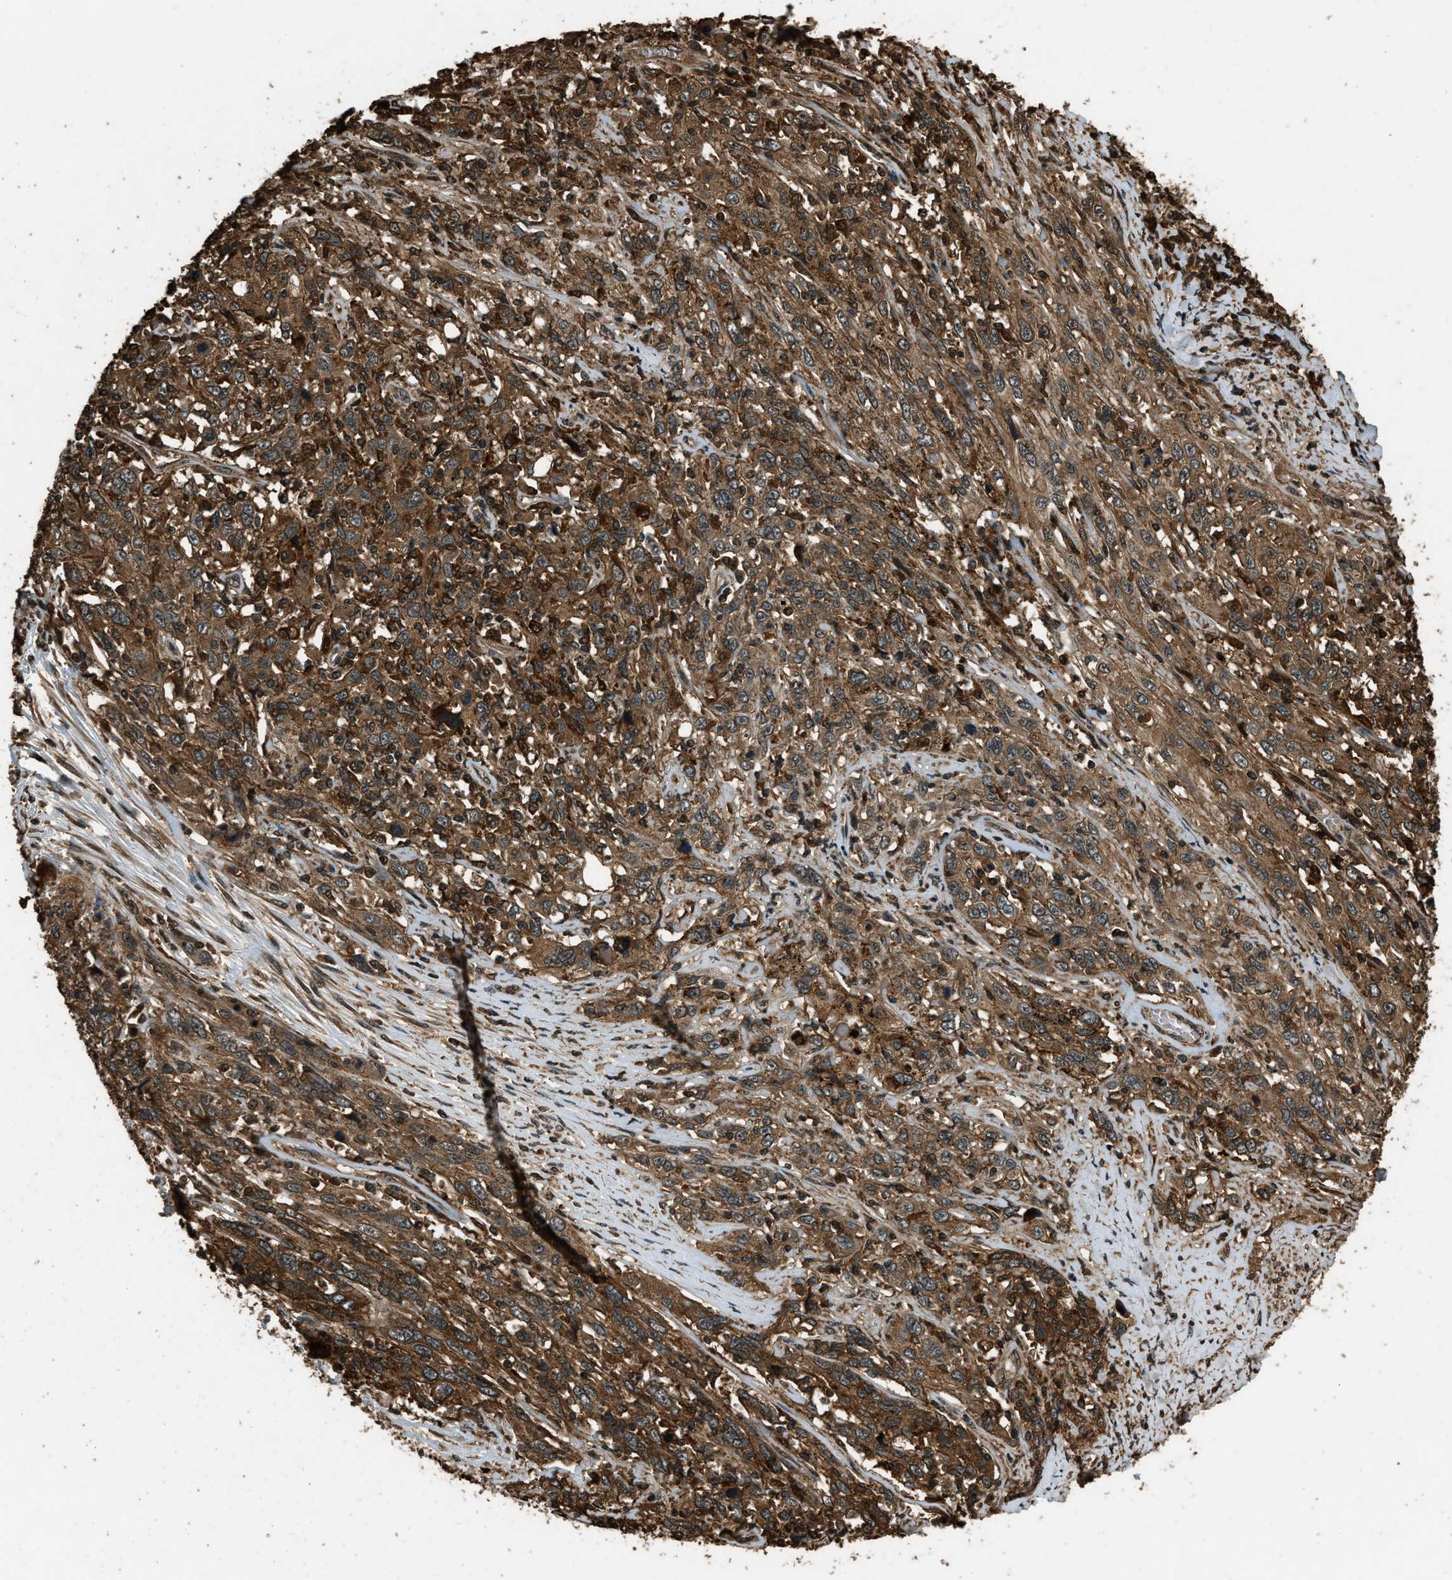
{"staining": {"intensity": "moderate", "quantity": ">75%", "location": "cytoplasmic/membranous"}, "tissue": "cervical cancer", "cell_type": "Tumor cells", "image_type": "cancer", "snomed": [{"axis": "morphology", "description": "Squamous cell carcinoma, NOS"}, {"axis": "topography", "description": "Cervix"}], "caption": "High-magnification brightfield microscopy of cervical cancer (squamous cell carcinoma) stained with DAB (brown) and counterstained with hematoxylin (blue). tumor cells exhibit moderate cytoplasmic/membranous expression is seen in about>75% of cells.", "gene": "RAP2A", "patient": {"sex": "female", "age": 46}}